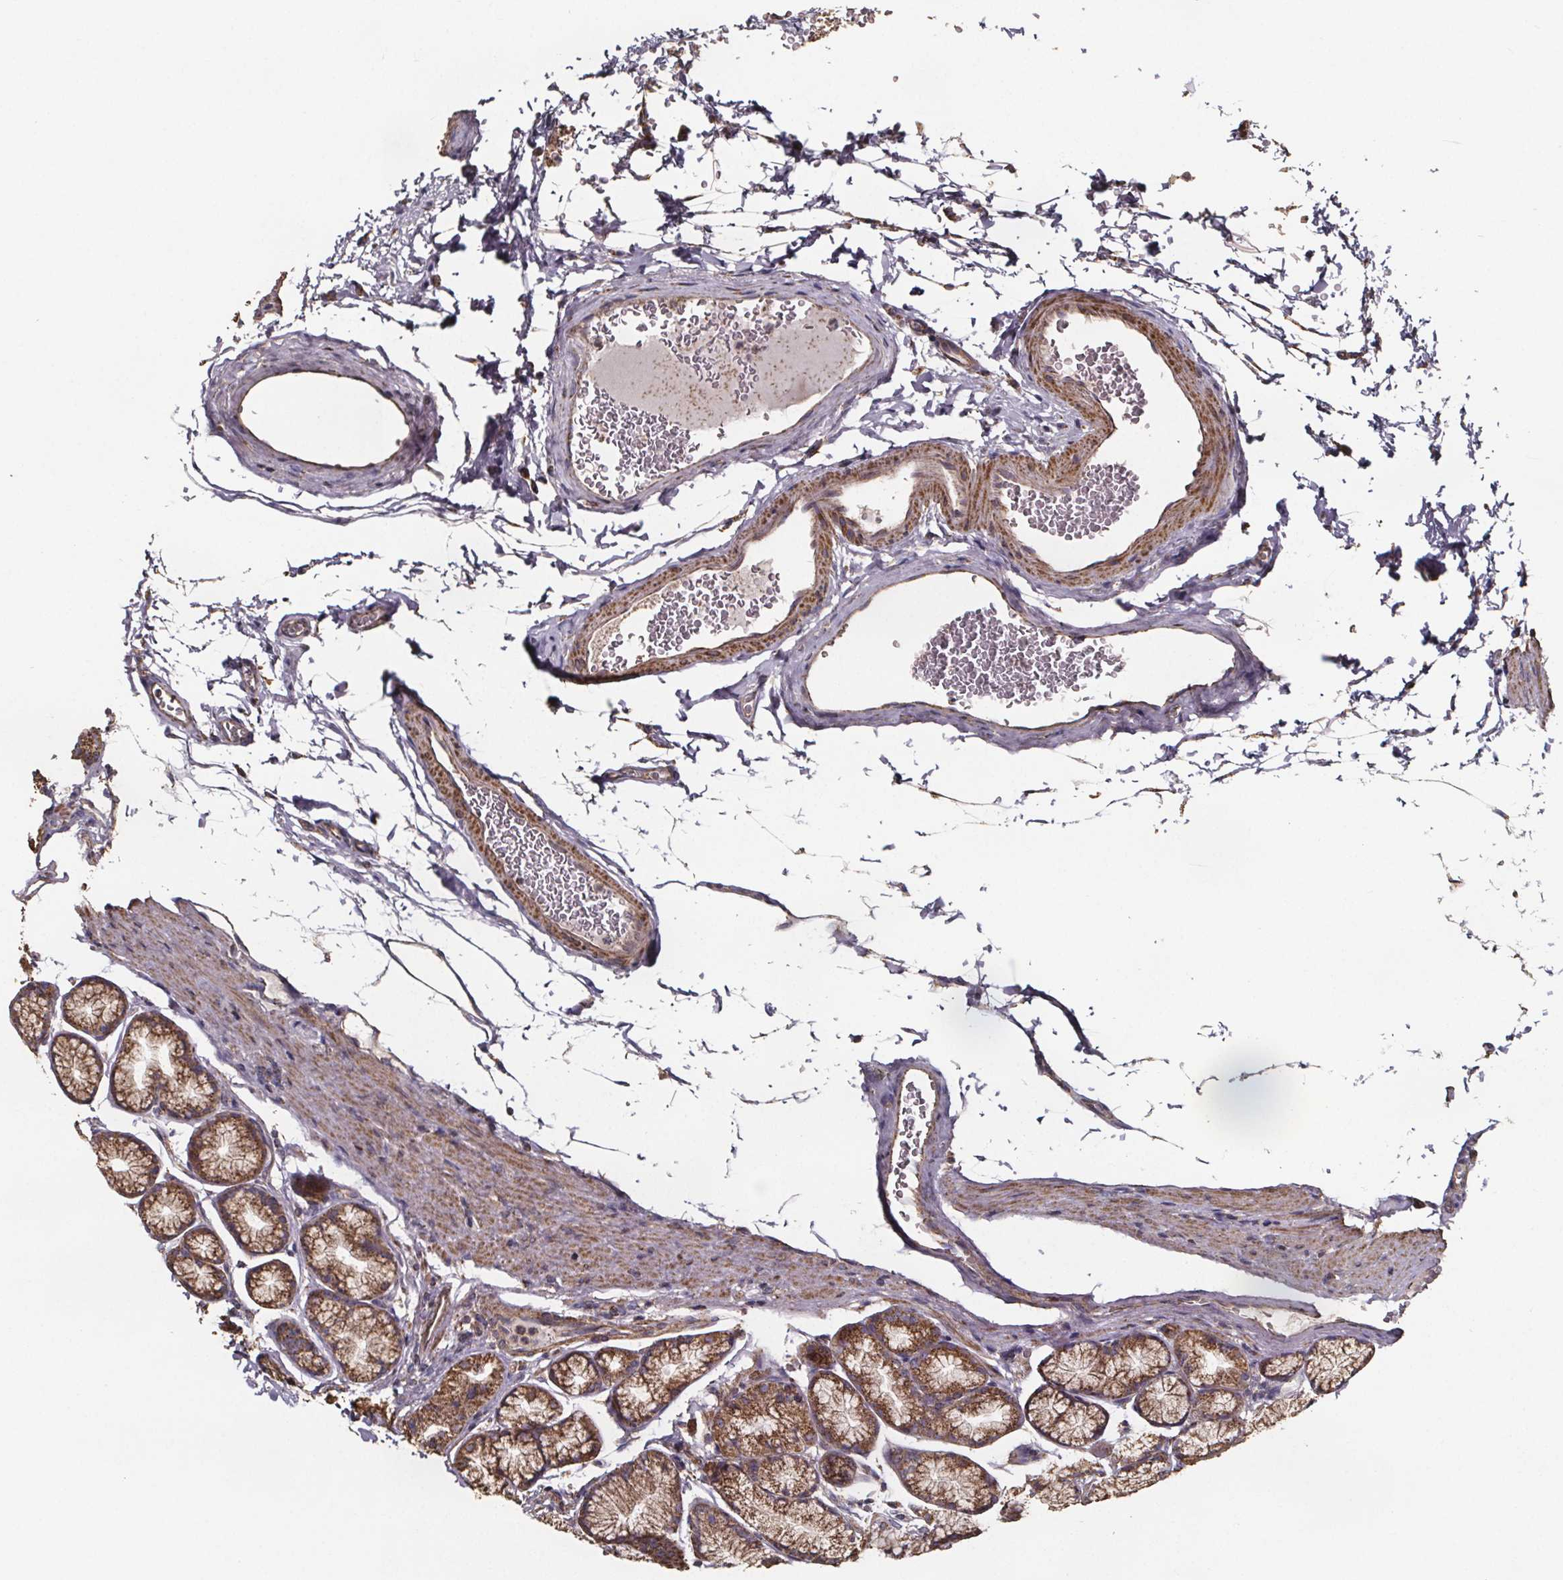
{"staining": {"intensity": "moderate", "quantity": ">75%", "location": "cytoplasmic/membranous"}, "tissue": "stomach", "cell_type": "Glandular cells", "image_type": "normal", "snomed": [{"axis": "morphology", "description": "Normal tissue, NOS"}, {"axis": "morphology", "description": "Adenocarcinoma, NOS"}, {"axis": "morphology", "description": "Adenocarcinoma, High grade"}, {"axis": "topography", "description": "Stomach, upper"}, {"axis": "topography", "description": "Stomach"}], "caption": "An IHC image of unremarkable tissue is shown. Protein staining in brown shows moderate cytoplasmic/membranous positivity in stomach within glandular cells.", "gene": "SLC35D2", "patient": {"sex": "female", "age": 65}}